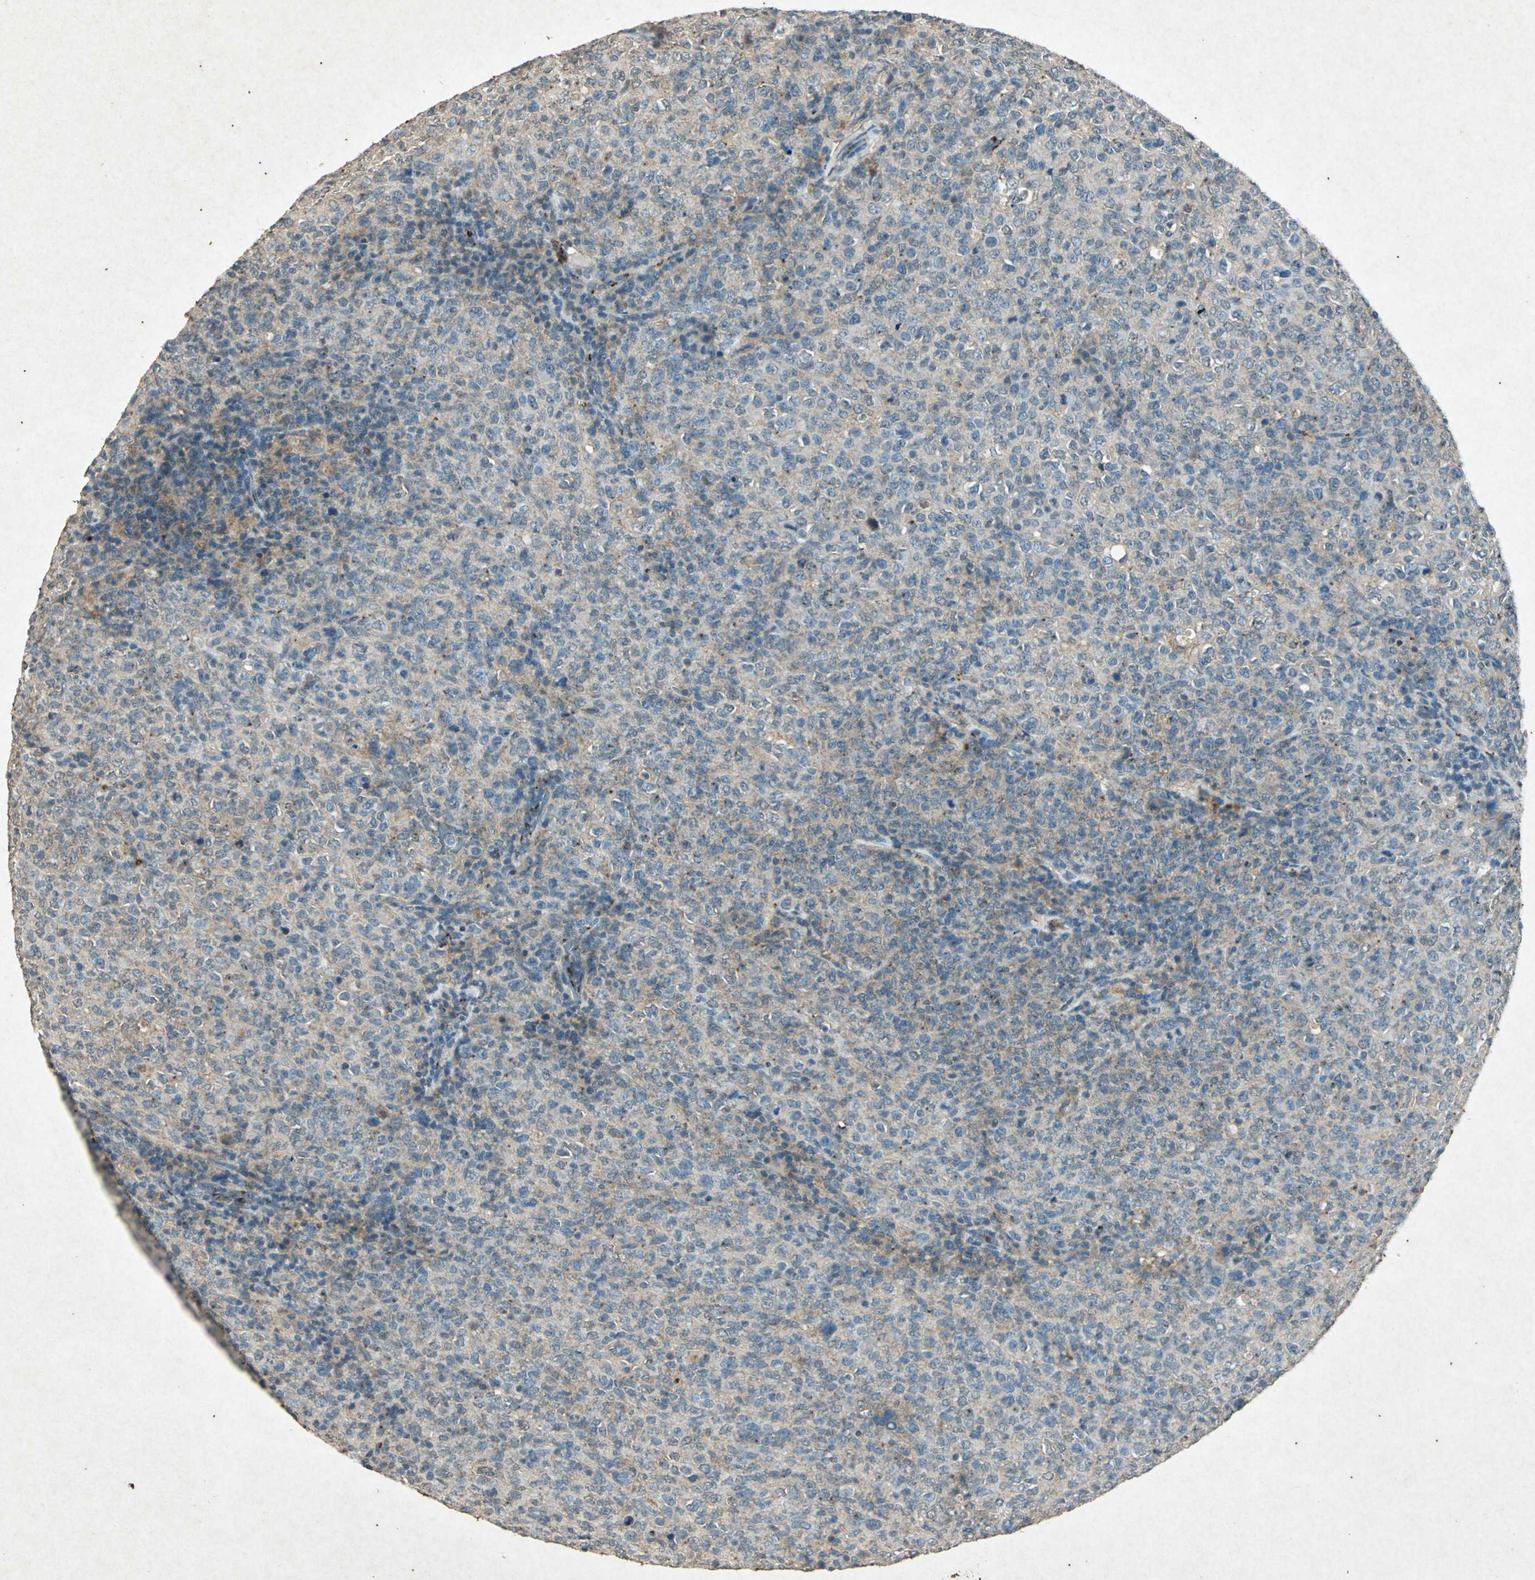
{"staining": {"intensity": "negative", "quantity": "none", "location": "none"}, "tissue": "lymphoma", "cell_type": "Tumor cells", "image_type": "cancer", "snomed": [{"axis": "morphology", "description": "Malignant lymphoma, non-Hodgkin's type, High grade"}, {"axis": "topography", "description": "Tonsil"}], "caption": "Tumor cells show no significant protein positivity in high-grade malignant lymphoma, non-Hodgkin's type. (Brightfield microscopy of DAB IHC at high magnification).", "gene": "PSEN1", "patient": {"sex": "female", "age": 36}}